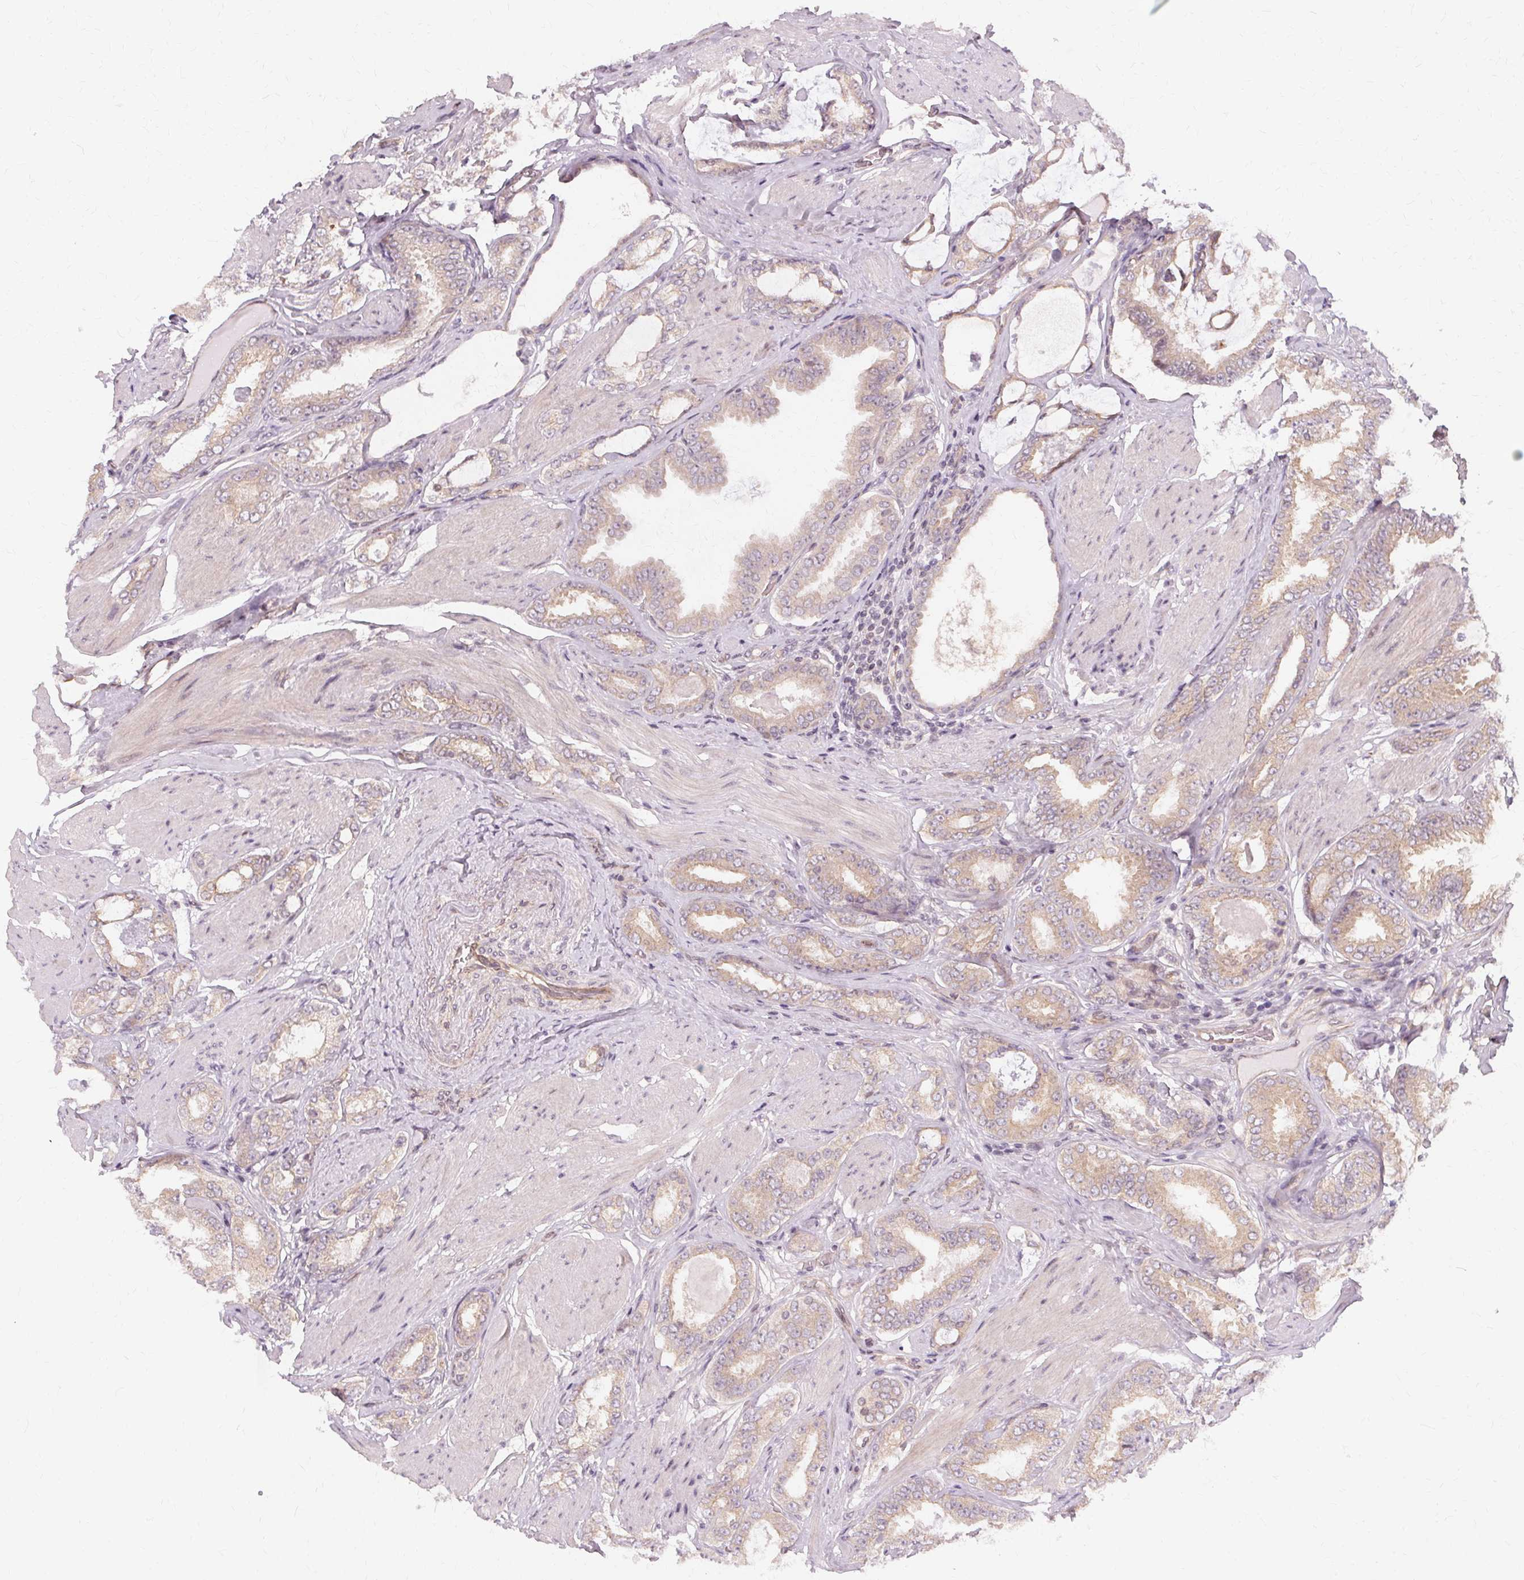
{"staining": {"intensity": "weak", "quantity": ">75%", "location": "cytoplasmic/membranous"}, "tissue": "prostate cancer", "cell_type": "Tumor cells", "image_type": "cancer", "snomed": [{"axis": "morphology", "description": "Adenocarcinoma, High grade"}, {"axis": "topography", "description": "Prostate"}], "caption": "Protein analysis of prostate cancer tissue reveals weak cytoplasmic/membranous staining in approximately >75% of tumor cells.", "gene": "USP8", "patient": {"sex": "male", "age": 63}}